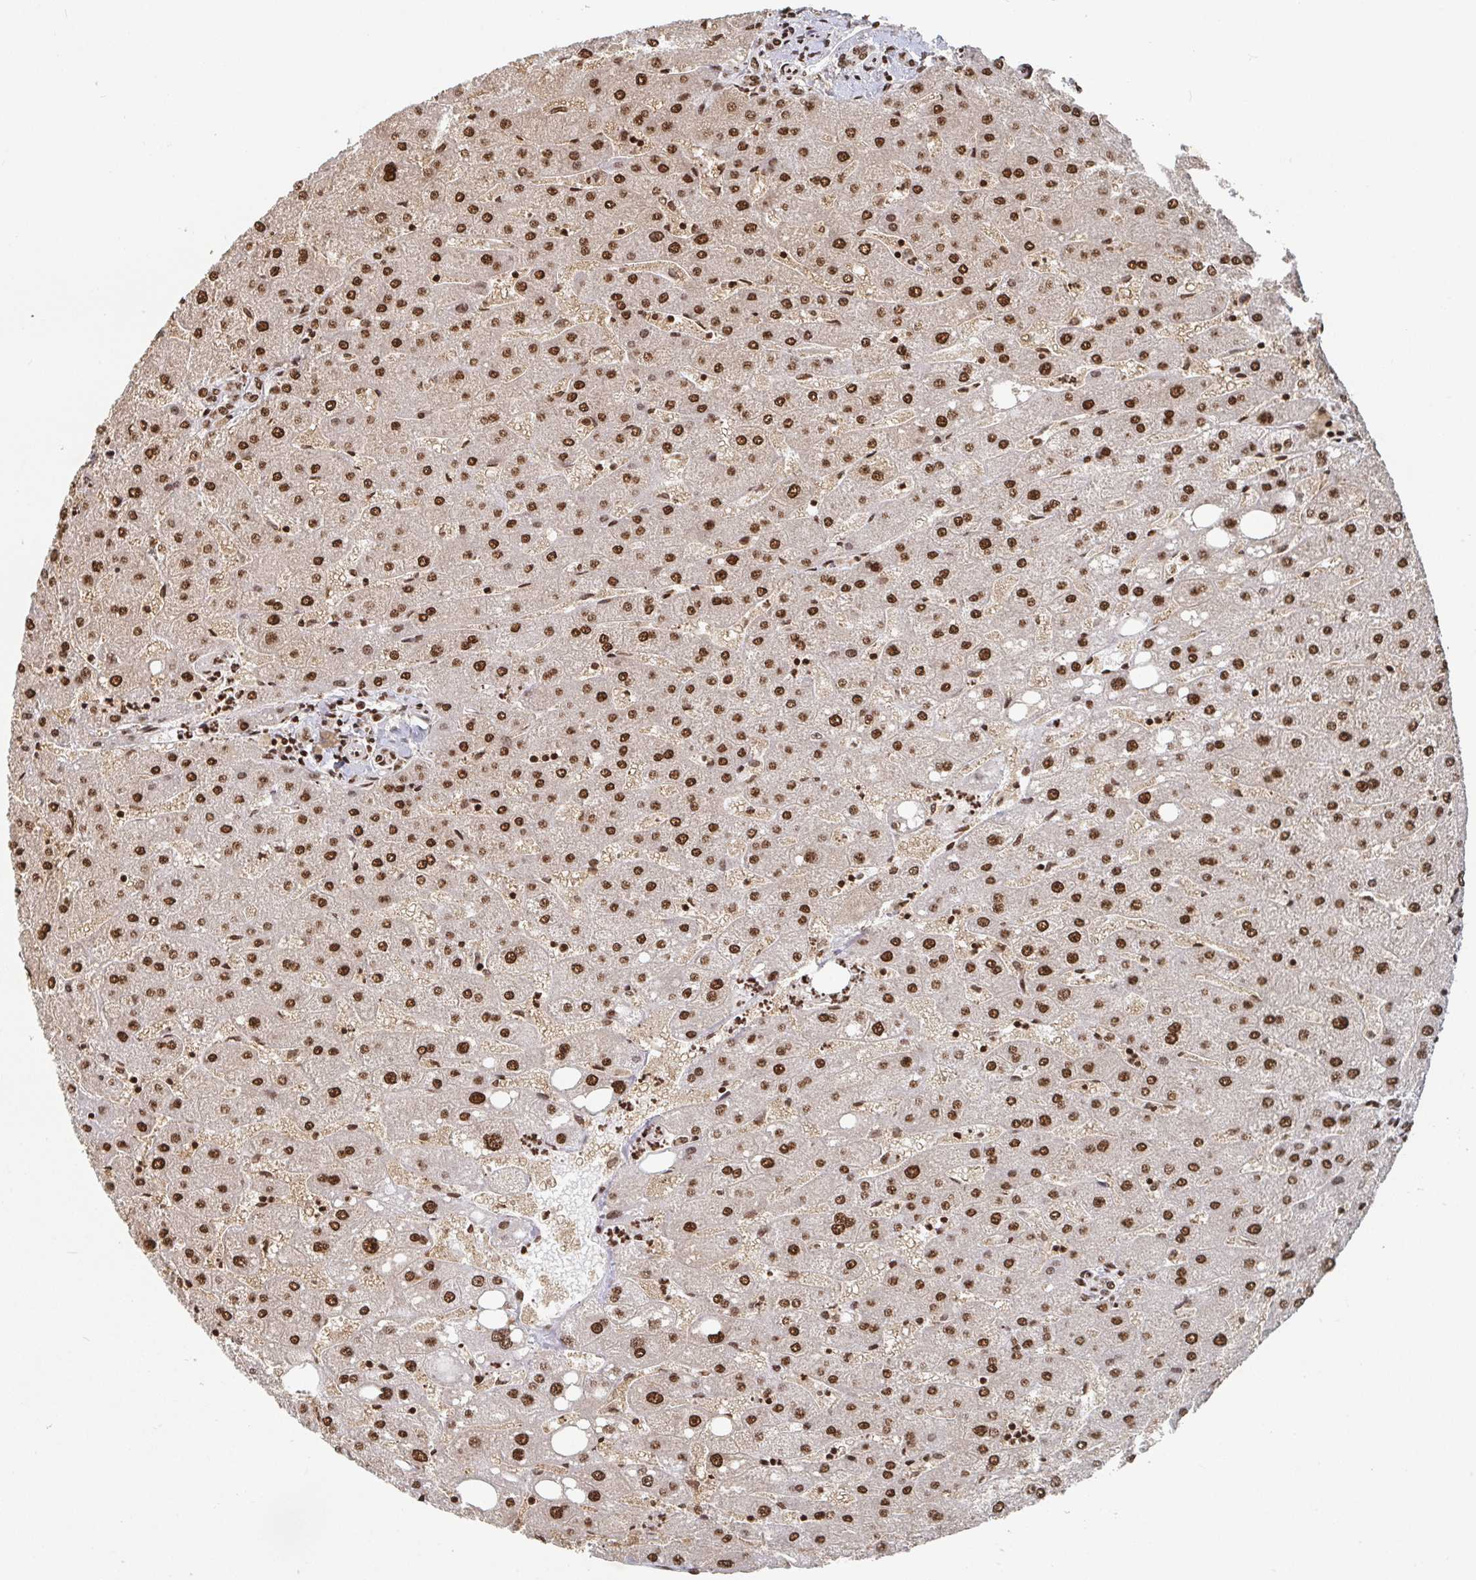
{"staining": {"intensity": "moderate", "quantity": ">75%", "location": "nuclear"}, "tissue": "liver", "cell_type": "Cholangiocytes", "image_type": "normal", "snomed": [{"axis": "morphology", "description": "Normal tissue, NOS"}, {"axis": "topography", "description": "Liver"}], "caption": "Moderate nuclear expression for a protein is present in approximately >75% of cholangiocytes of unremarkable liver using immunohistochemistry (IHC).", "gene": "ZDHHC12", "patient": {"sex": "male", "age": 67}}